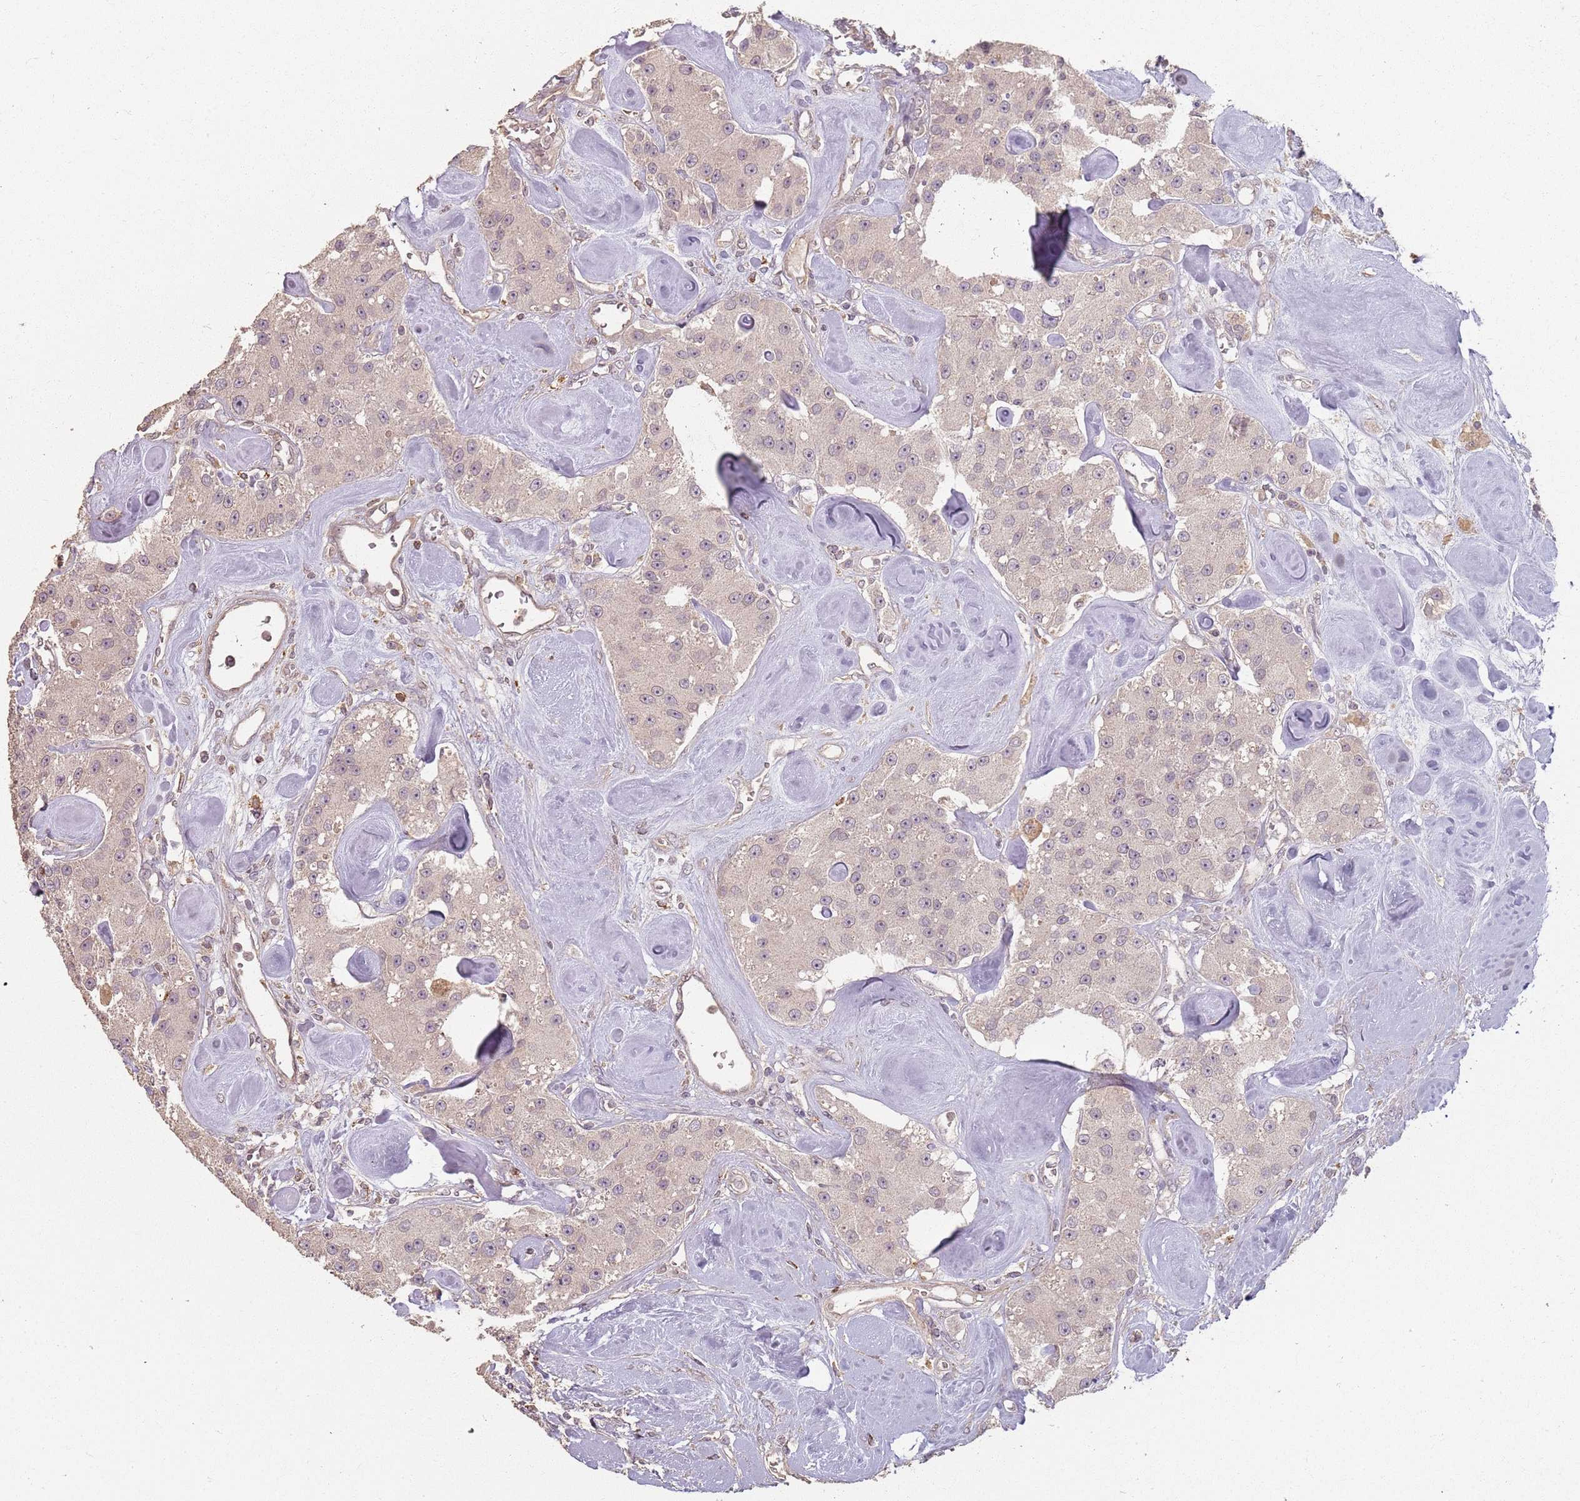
{"staining": {"intensity": "weak", "quantity": "<25%", "location": "cytoplasmic/membranous"}, "tissue": "carcinoid", "cell_type": "Tumor cells", "image_type": "cancer", "snomed": [{"axis": "morphology", "description": "Carcinoid, malignant, NOS"}, {"axis": "topography", "description": "Pancreas"}], "caption": "DAB (3,3'-diaminobenzidine) immunohistochemical staining of carcinoid reveals no significant expression in tumor cells.", "gene": "CCDC168", "patient": {"sex": "male", "age": 41}}